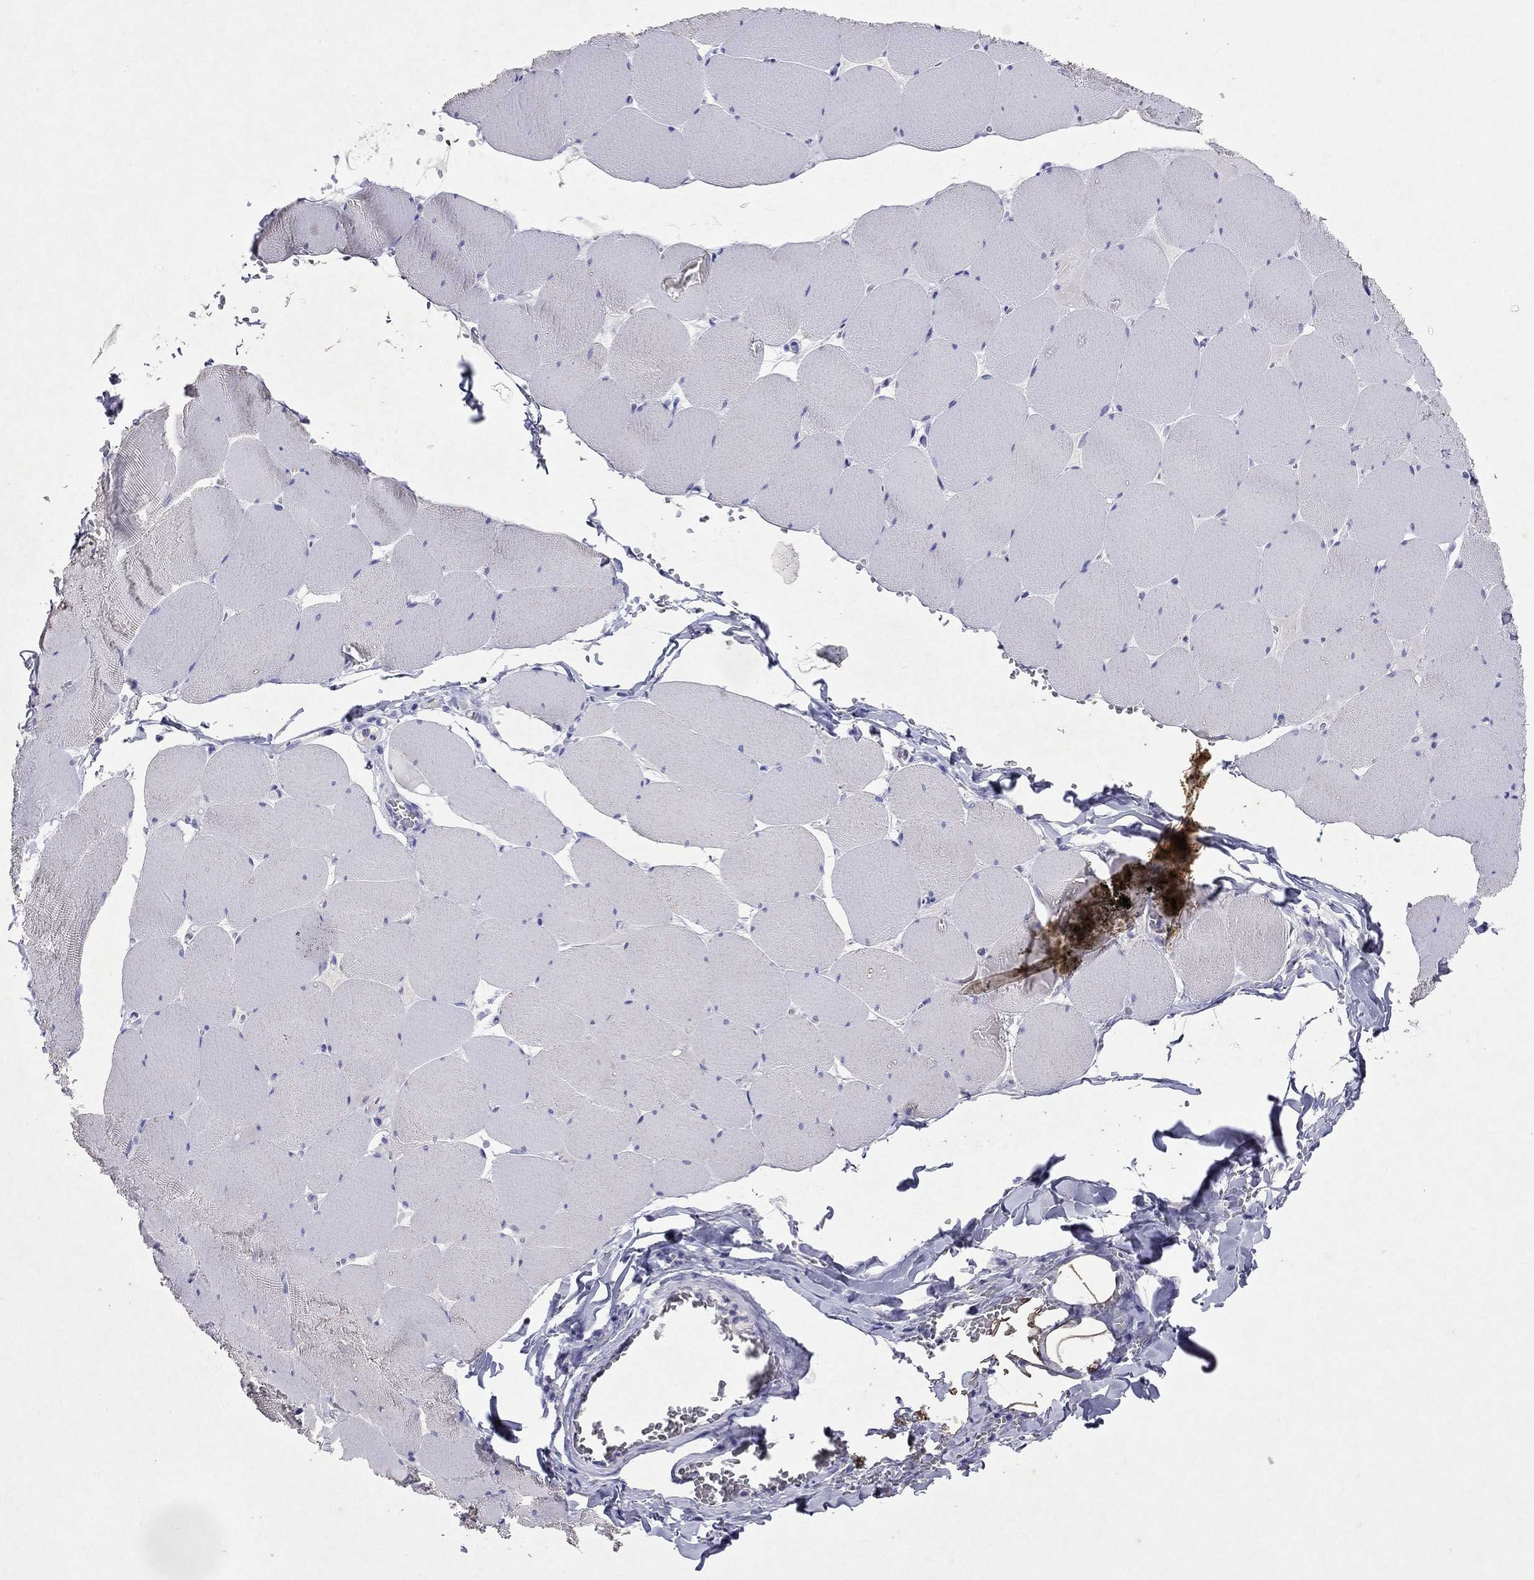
{"staining": {"intensity": "negative", "quantity": "none", "location": "none"}, "tissue": "skeletal muscle", "cell_type": "Myocytes", "image_type": "normal", "snomed": [{"axis": "morphology", "description": "Normal tissue, NOS"}, {"axis": "morphology", "description": "Malignant melanoma, Metastatic site"}, {"axis": "topography", "description": "Skeletal muscle"}], "caption": "DAB (3,3'-diaminobenzidine) immunohistochemical staining of benign human skeletal muscle reveals no significant staining in myocytes.", "gene": "ARMC12", "patient": {"sex": "male", "age": 50}}